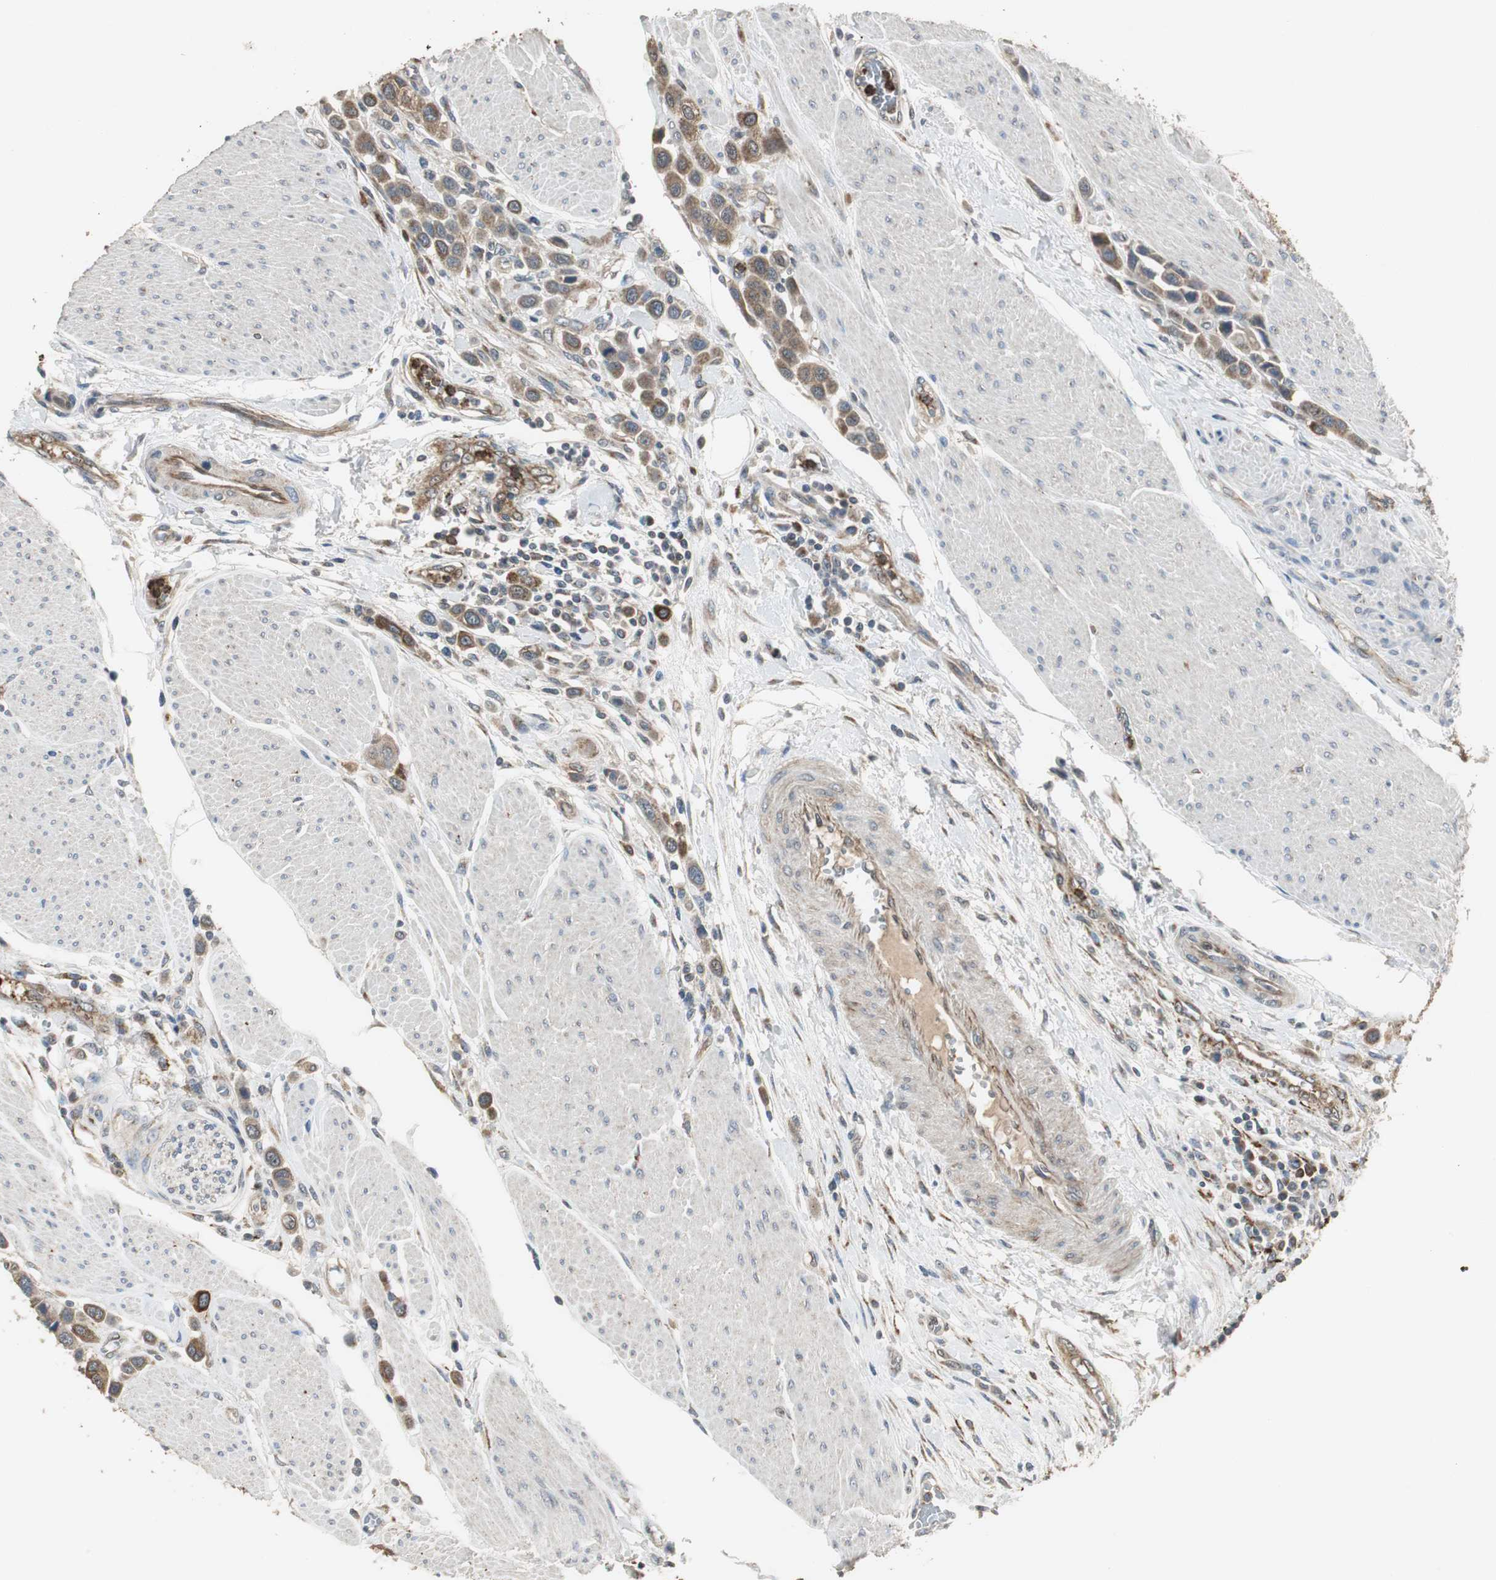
{"staining": {"intensity": "moderate", "quantity": ">75%", "location": "cytoplasmic/membranous"}, "tissue": "urothelial cancer", "cell_type": "Tumor cells", "image_type": "cancer", "snomed": [{"axis": "morphology", "description": "Urothelial carcinoma, High grade"}, {"axis": "topography", "description": "Urinary bladder"}], "caption": "Immunohistochemical staining of urothelial cancer shows moderate cytoplasmic/membranous protein positivity in about >75% of tumor cells.", "gene": "JTB", "patient": {"sex": "male", "age": 50}}